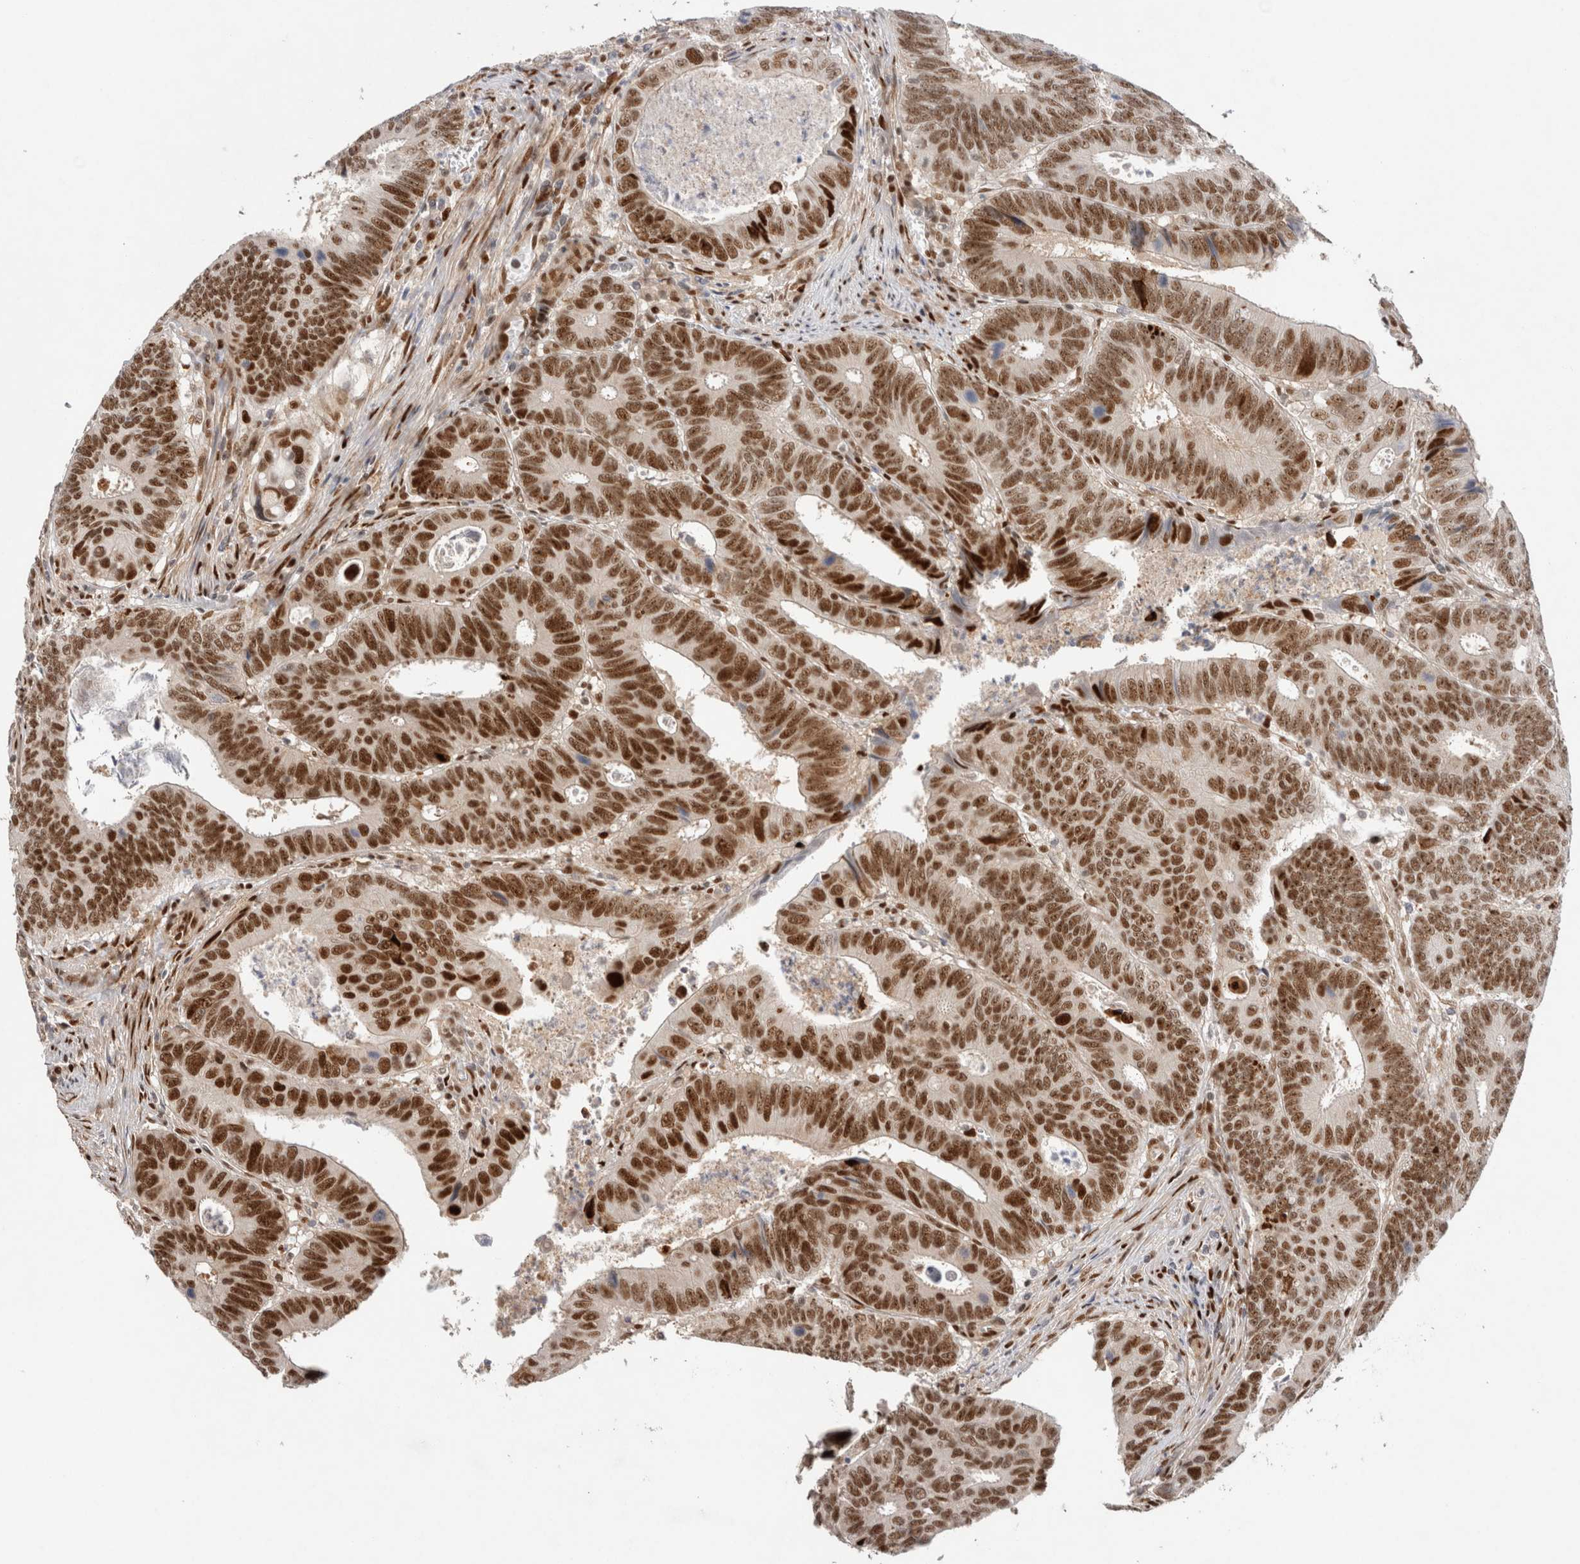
{"staining": {"intensity": "moderate", "quantity": ">75%", "location": "nuclear"}, "tissue": "colorectal cancer", "cell_type": "Tumor cells", "image_type": "cancer", "snomed": [{"axis": "morphology", "description": "Adenocarcinoma, NOS"}, {"axis": "topography", "description": "Colon"}], "caption": "A medium amount of moderate nuclear positivity is identified in approximately >75% of tumor cells in colorectal adenocarcinoma tissue.", "gene": "TCF4", "patient": {"sex": "male", "age": 72}}